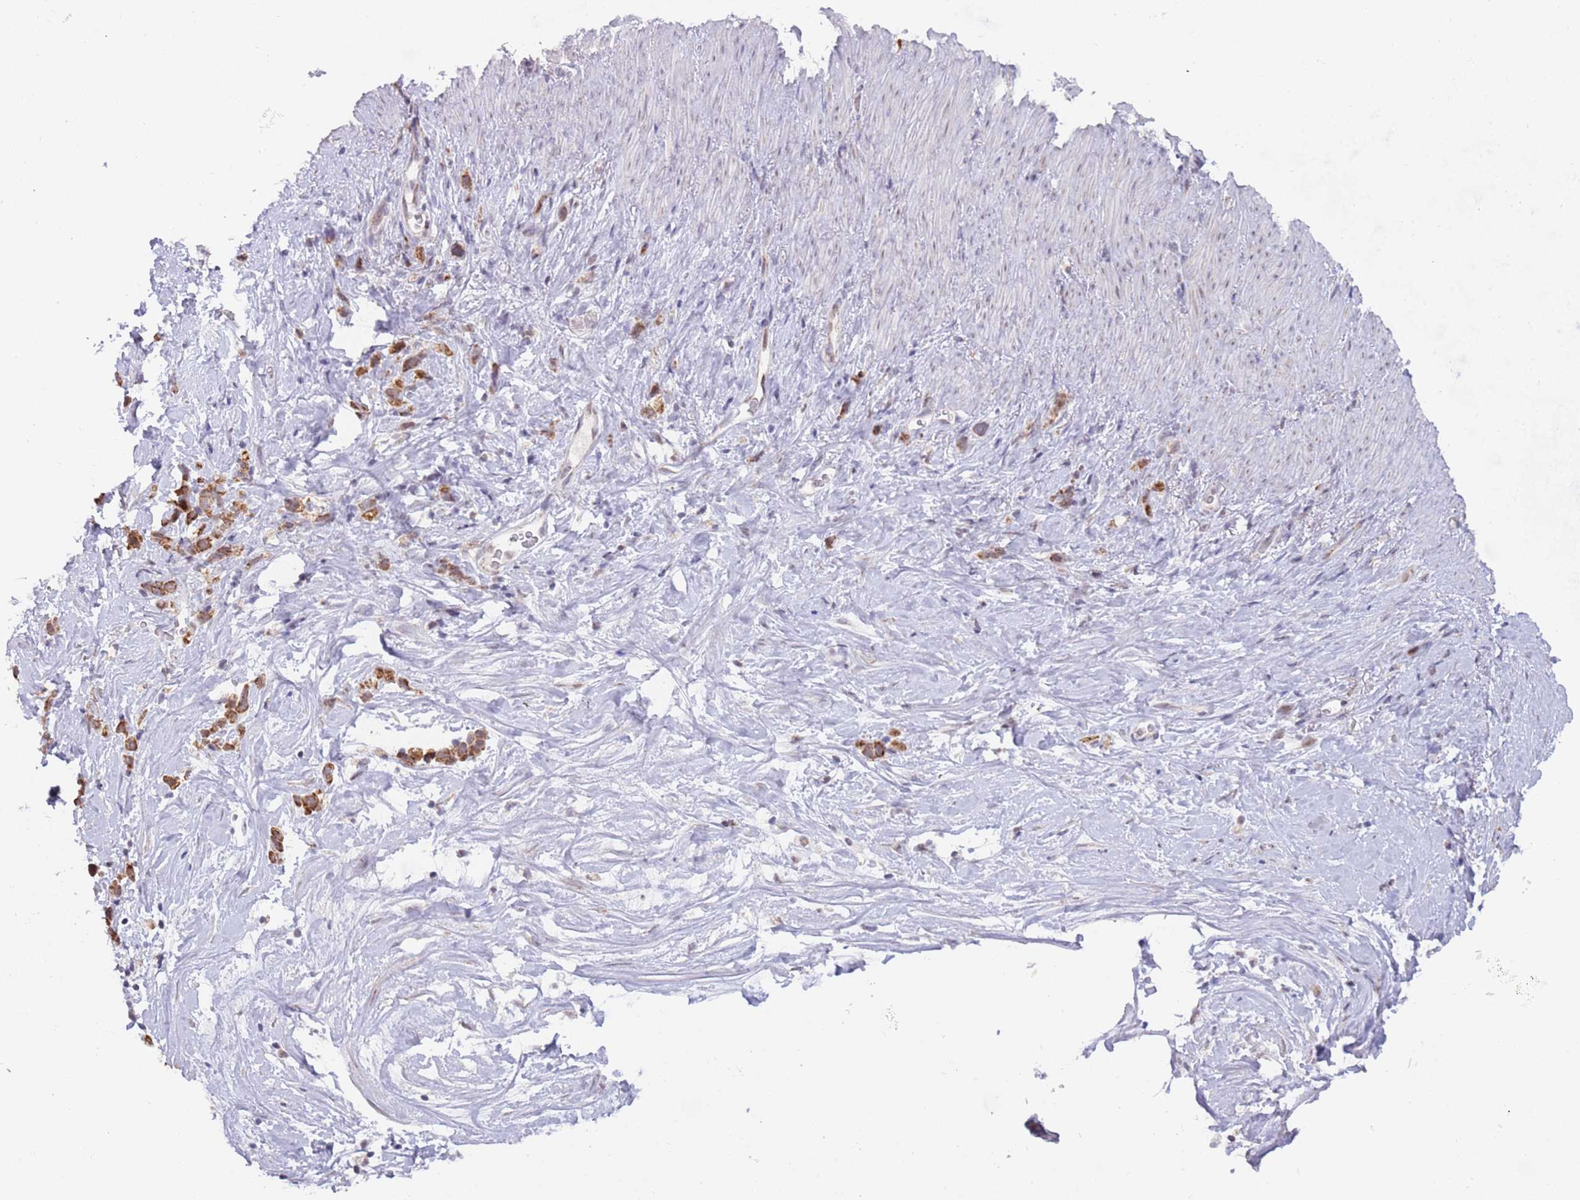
{"staining": {"intensity": "moderate", "quantity": ">75%", "location": "cytoplasmic/membranous"}, "tissue": "stomach cancer", "cell_type": "Tumor cells", "image_type": "cancer", "snomed": [{"axis": "morphology", "description": "Adenocarcinoma, NOS"}, {"axis": "topography", "description": "Stomach"}], "caption": "A photomicrograph showing moderate cytoplasmic/membranous staining in approximately >75% of tumor cells in stomach cancer, as visualized by brown immunohistochemical staining.", "gene": "TIMM13", "patient": {"sex": "female", "age": 65}}